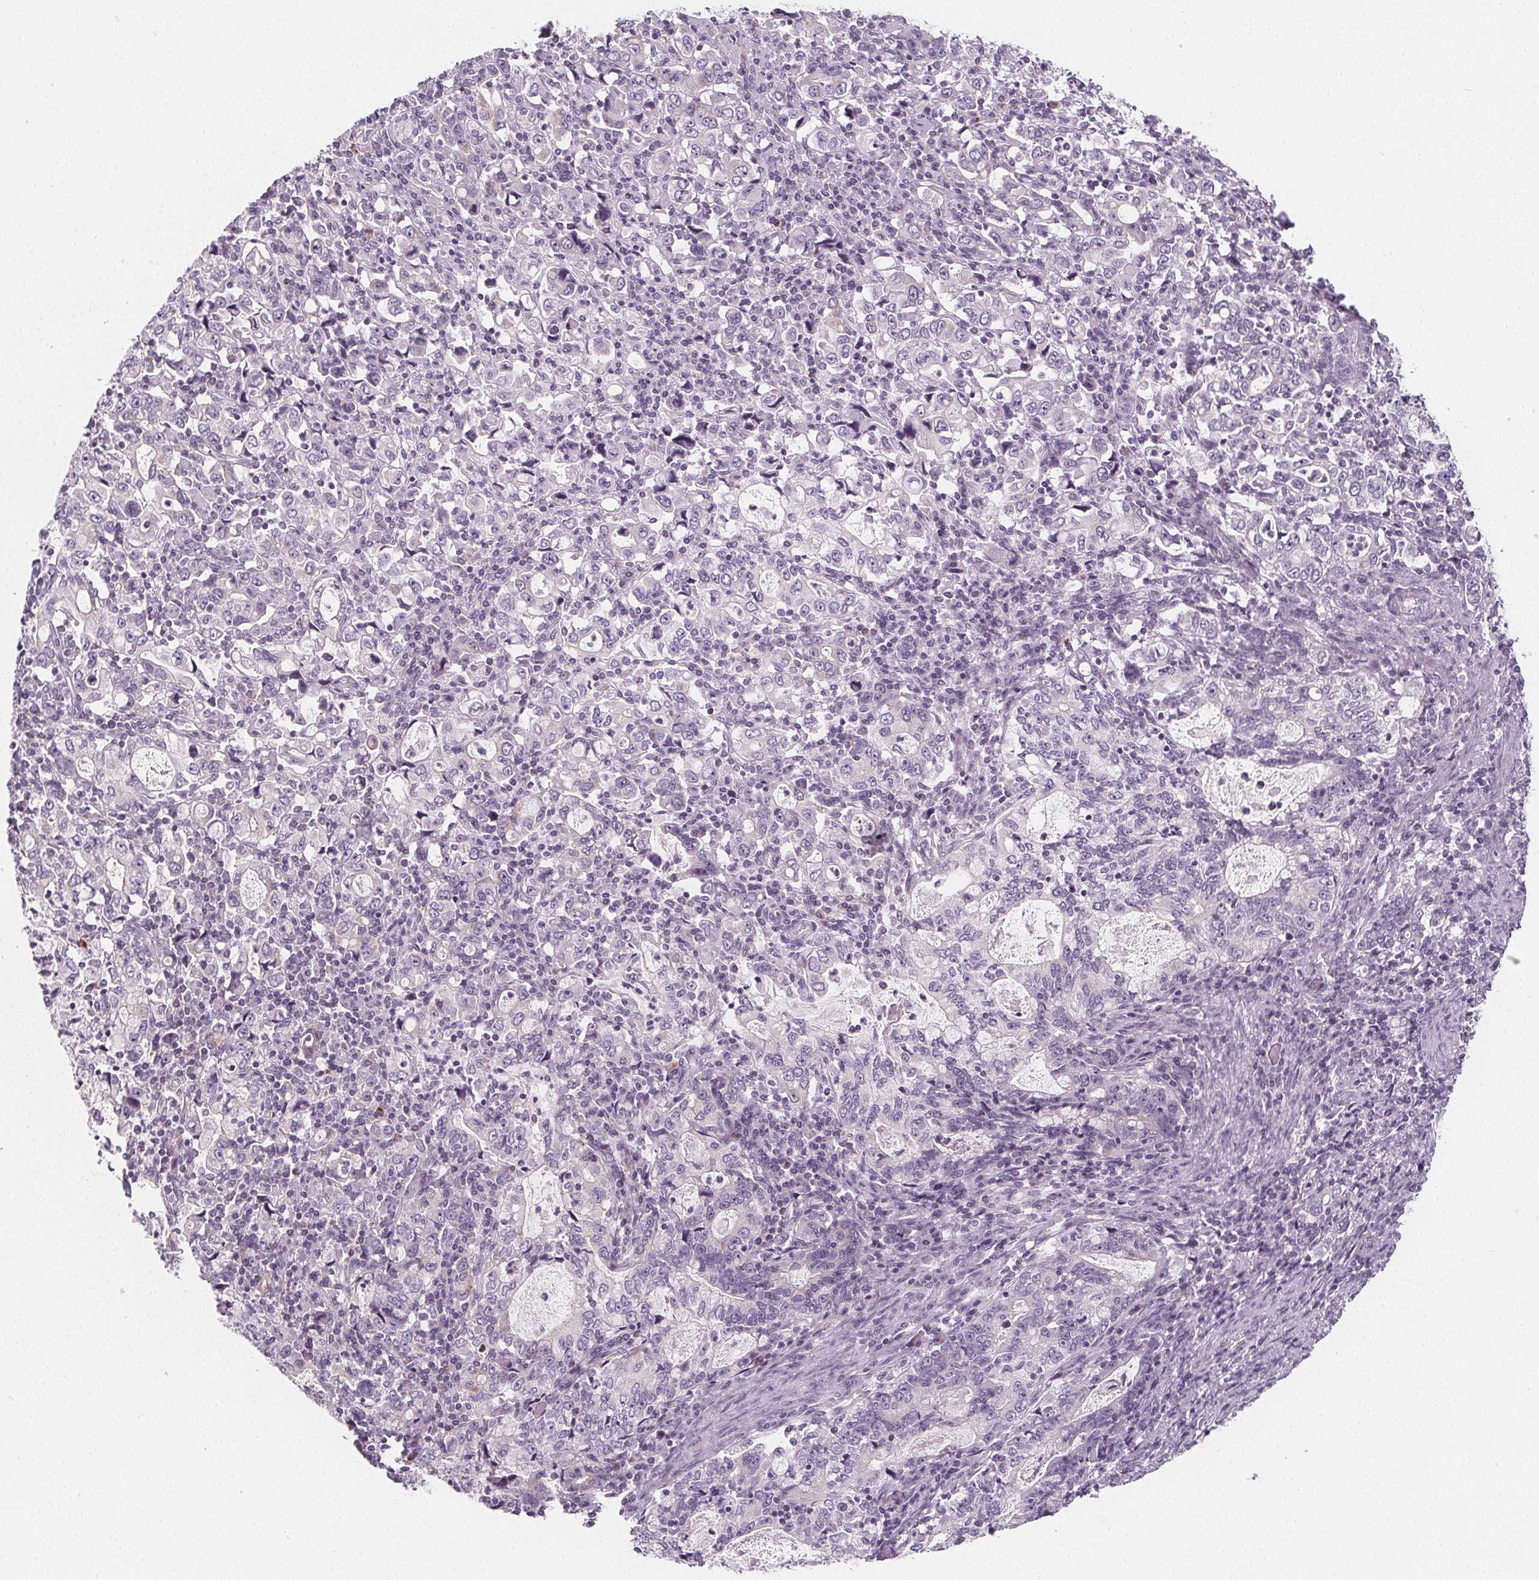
{"staining": {"intensity": "negative", "quantity": "none", "location": "none"}, "tissue": "stomach cancer", "cell_type": "Tumor cells", "image_type": "cancer", "snomed": [{"axis": "morphology", "description": "Adenocarcinoma, NOS"}, {"axis": "topography", "description": "Stomach, lower"}], "caption": "Human stomach cancer stained for a protein using immunohistochemistry reveals no expression in tumor cells.", "gene": "IL17C", "patient": {"sex": "female", "age": 72}}